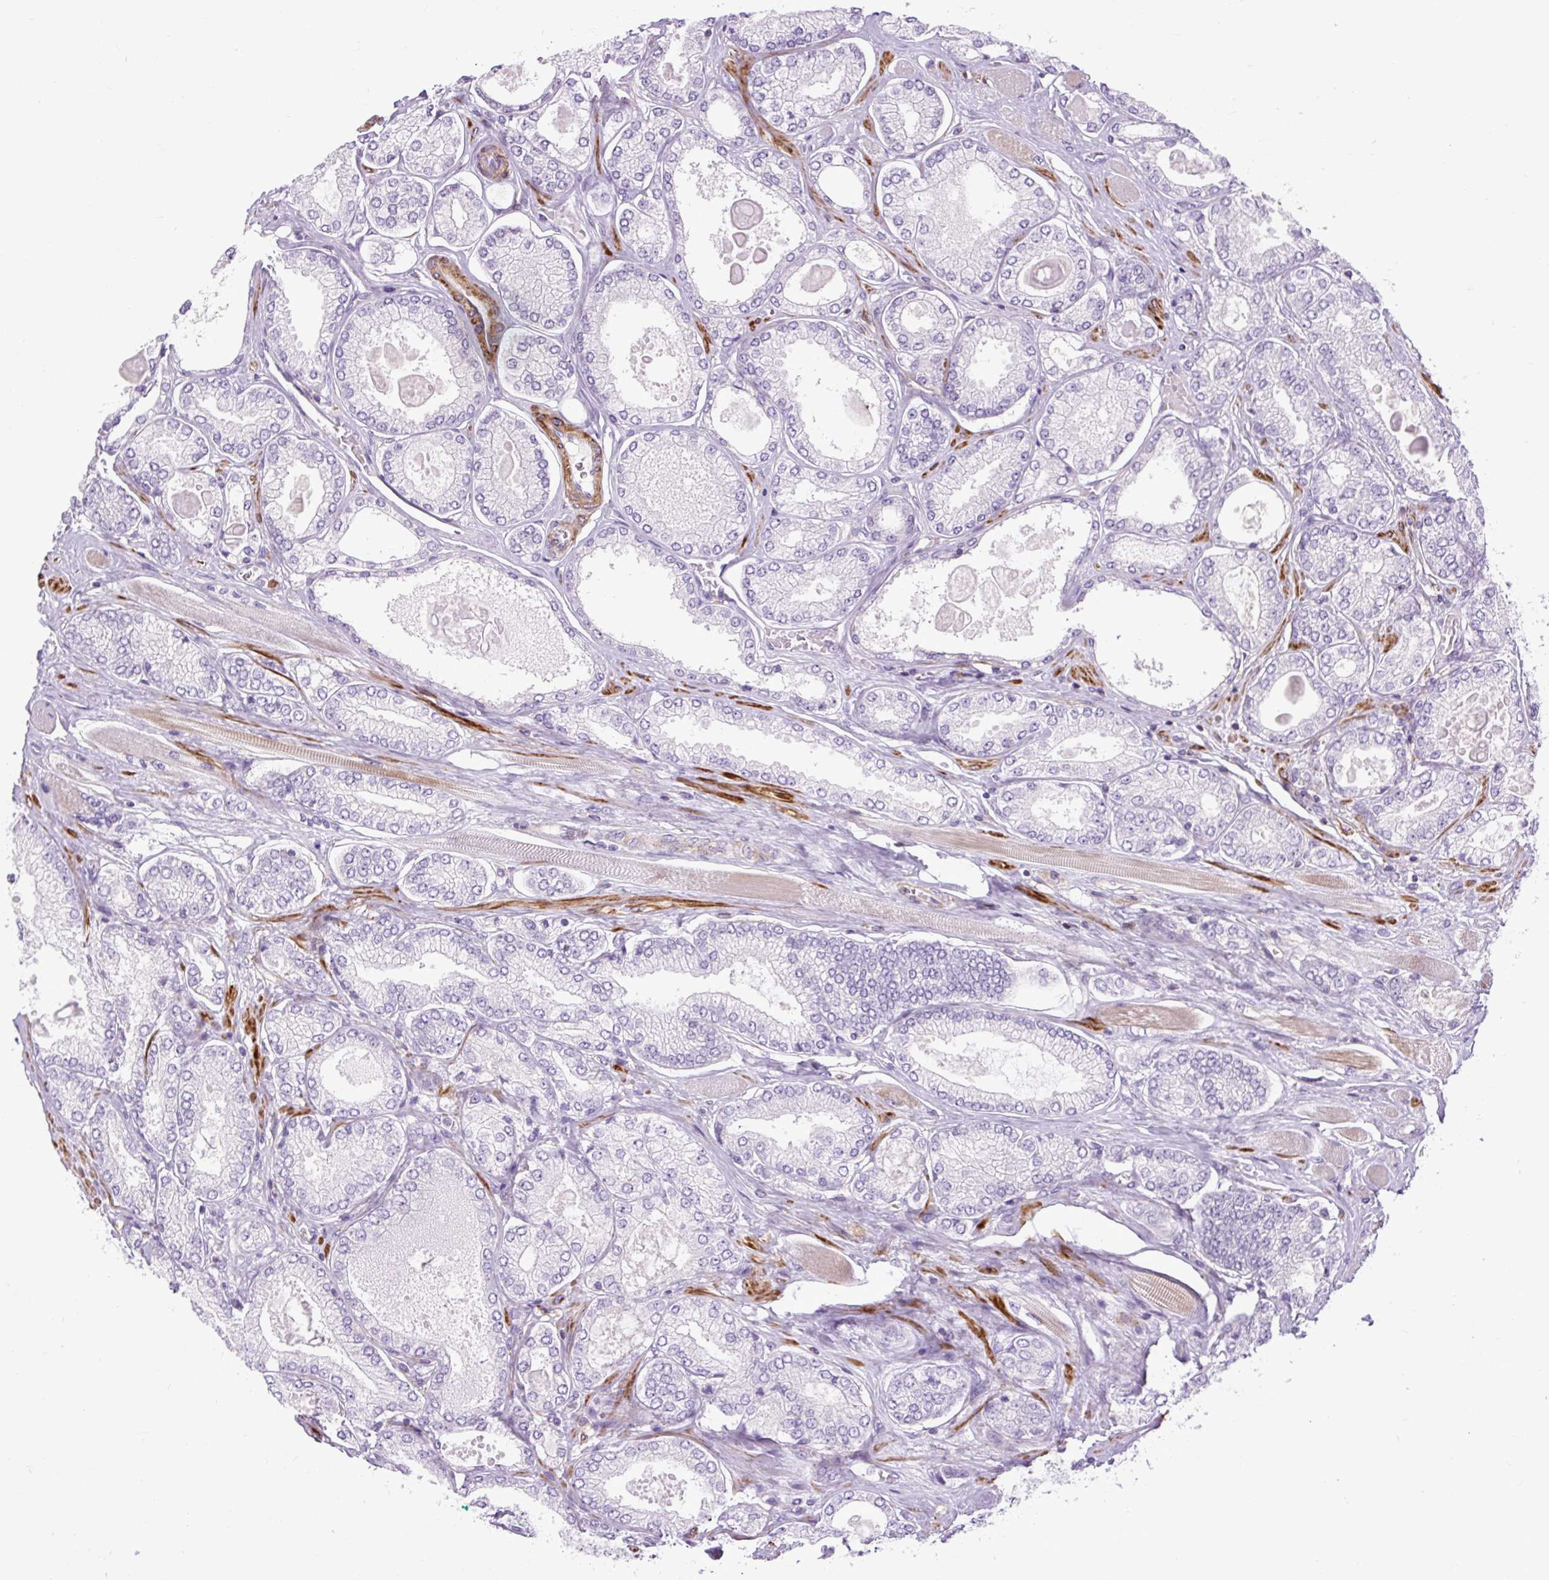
{"staining": {"intensity": "negative", "quantity": "none", "location": "none"}, "tissue": "prostate cancer", "cell_type": "Tumor cells", "image_type": "cancer", "snomed": [{"axis": "morphology", "description": "Adenocarcinoma, High grade"}, {"axis": "topography", "description": "Prostate"}], "caption": "Immunohistochemistry (IHC) of prostate cancer exhibits no positivity in tumor cells. (Brightfield microscopy of DAB (3,3'-diaminobenzidine) immunohistochemistry at high magnification).", "gene": "ZNF197", "patient": {"sex": "male", "age": 68}}